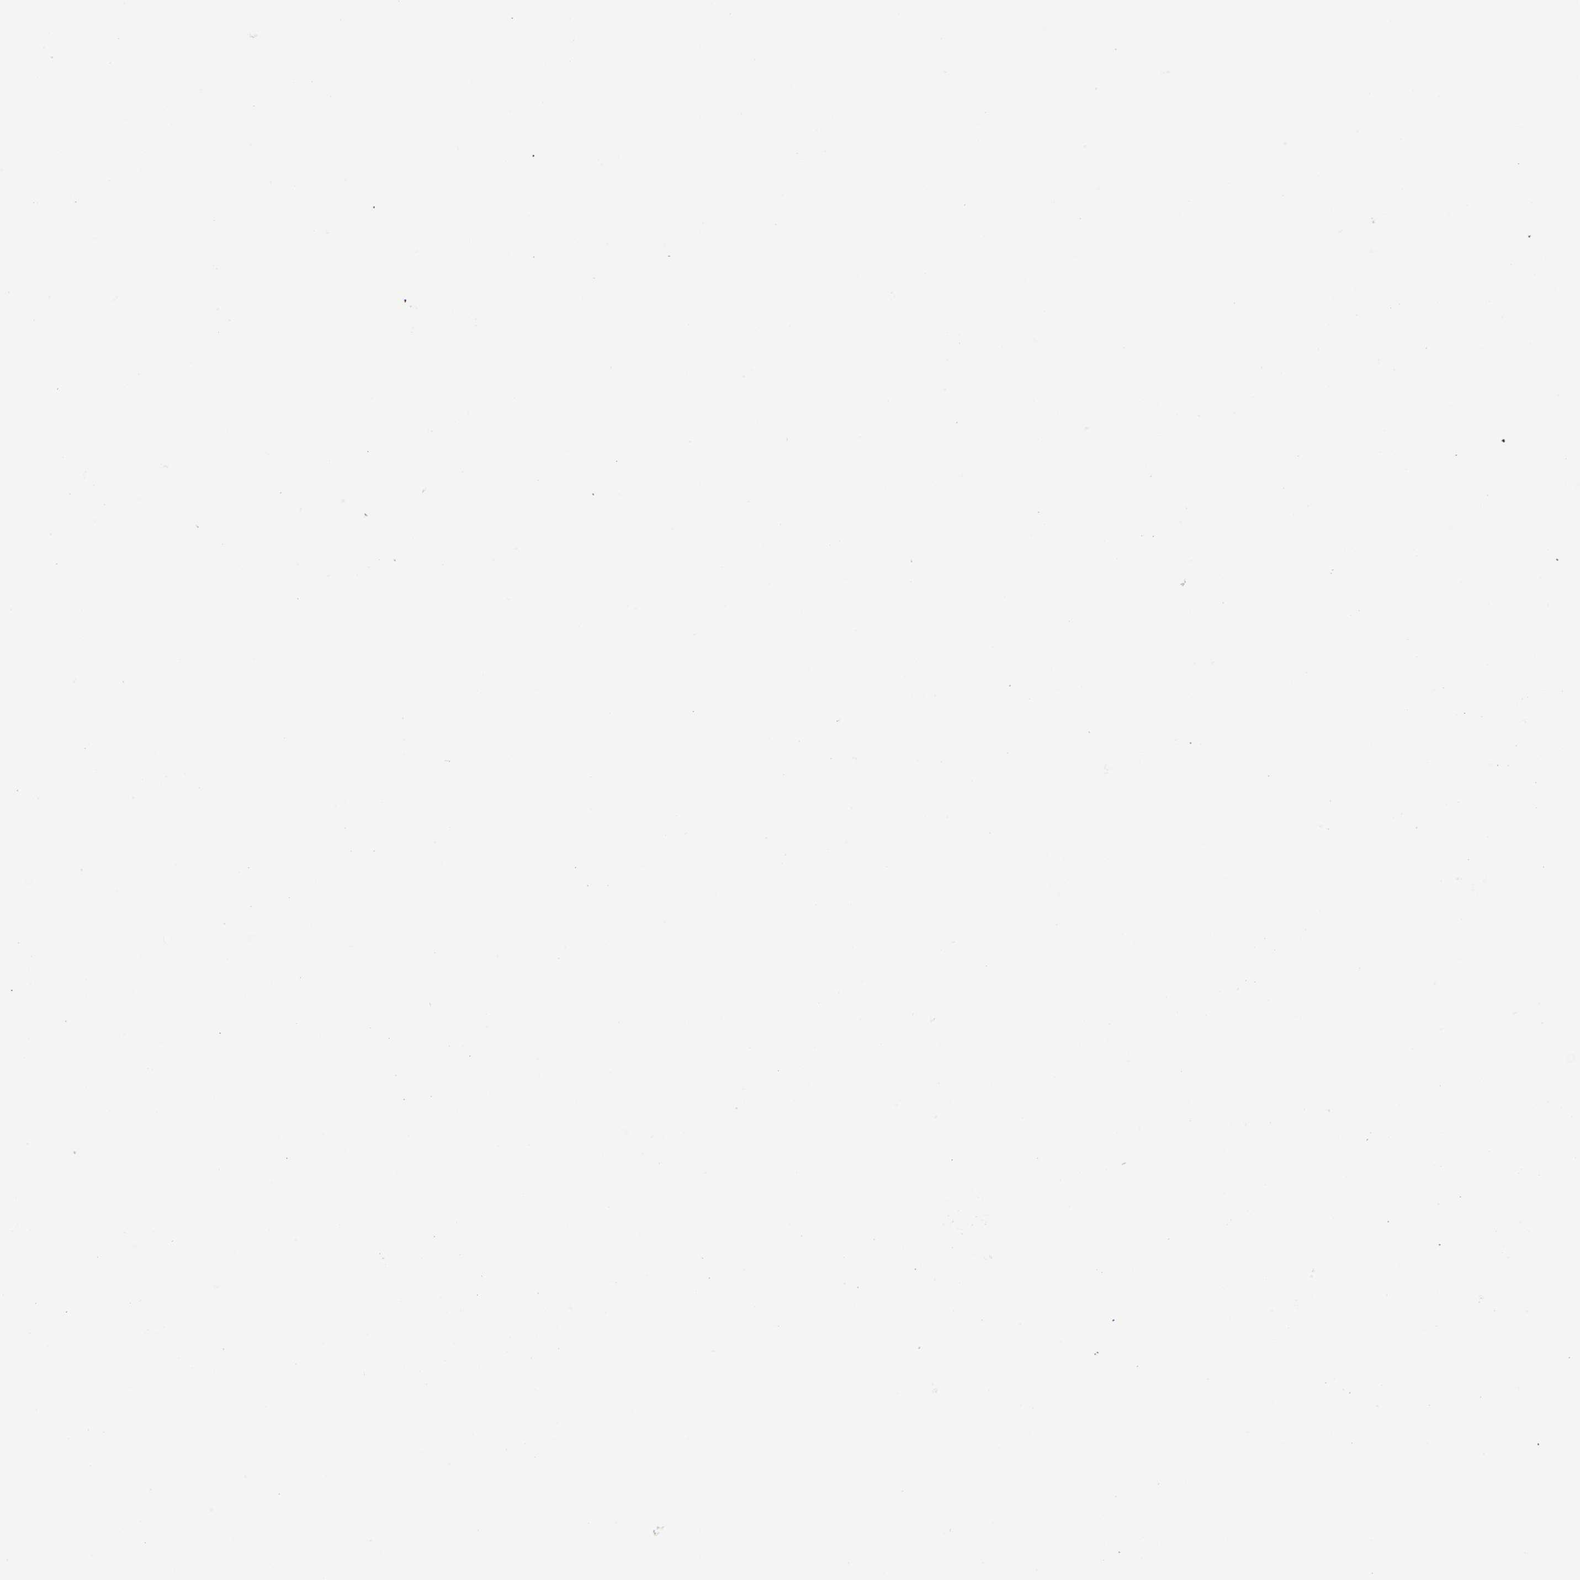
{"staining": {"intensity": "negative", "quantity": "none", "location": "none"}, "tissue": "prostate cancer", "cell_type": "Tumor cells", "image_type": "cancer", "snomed": [{"axis": "morphology", "description": "Adenocarcinoma, Low grade"}, {"axis": "topography", "description": "Prostate"}], "caption": "Human prostate adenocarcinoma (low-grade) stained for a protein using immunohistochemistry exhibits no expression in tumor cells.", "gene": "ITGA5", "patient": {"sex": "male", "age": 60}}